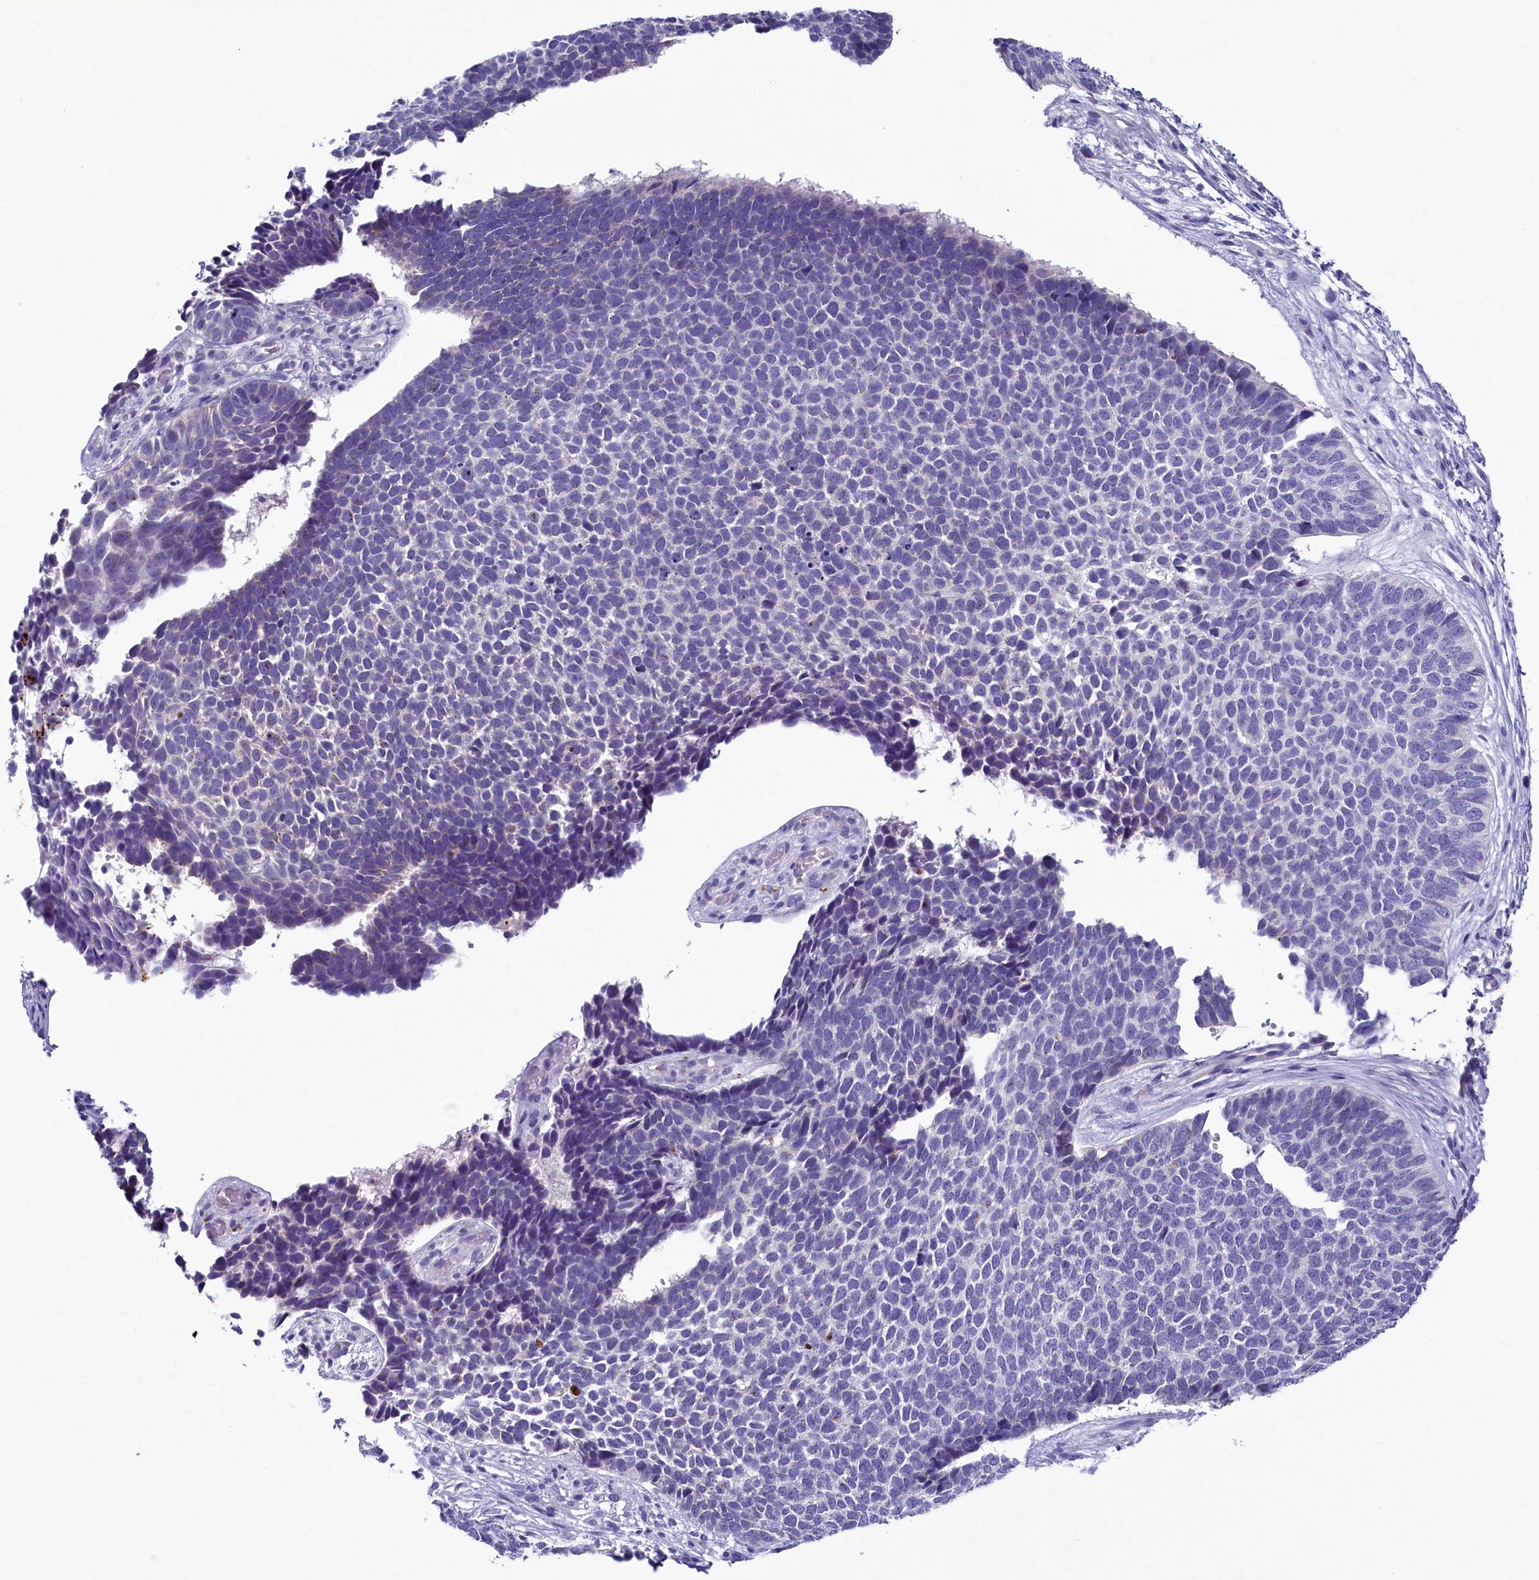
{"staining": {"intensity": "negative", "quantity": "none", "location": "none"}, "tissue": "skin cancer", "cell_type": "Tumor cells", "image_type": "cancer", "snomed": [{"axis": "morphology", "description": "Basal cell carcinoma"}, {"axis": "topography", "description": "Skin"}], "caption": "High power microscopy image of an immunohistochemistry photomicrograph of skin cancer (basal cell carcinoma), revealing no significant expression in tumor cells.", "gene": "INSC", "patient": {"sex": "female", "age": 84}}